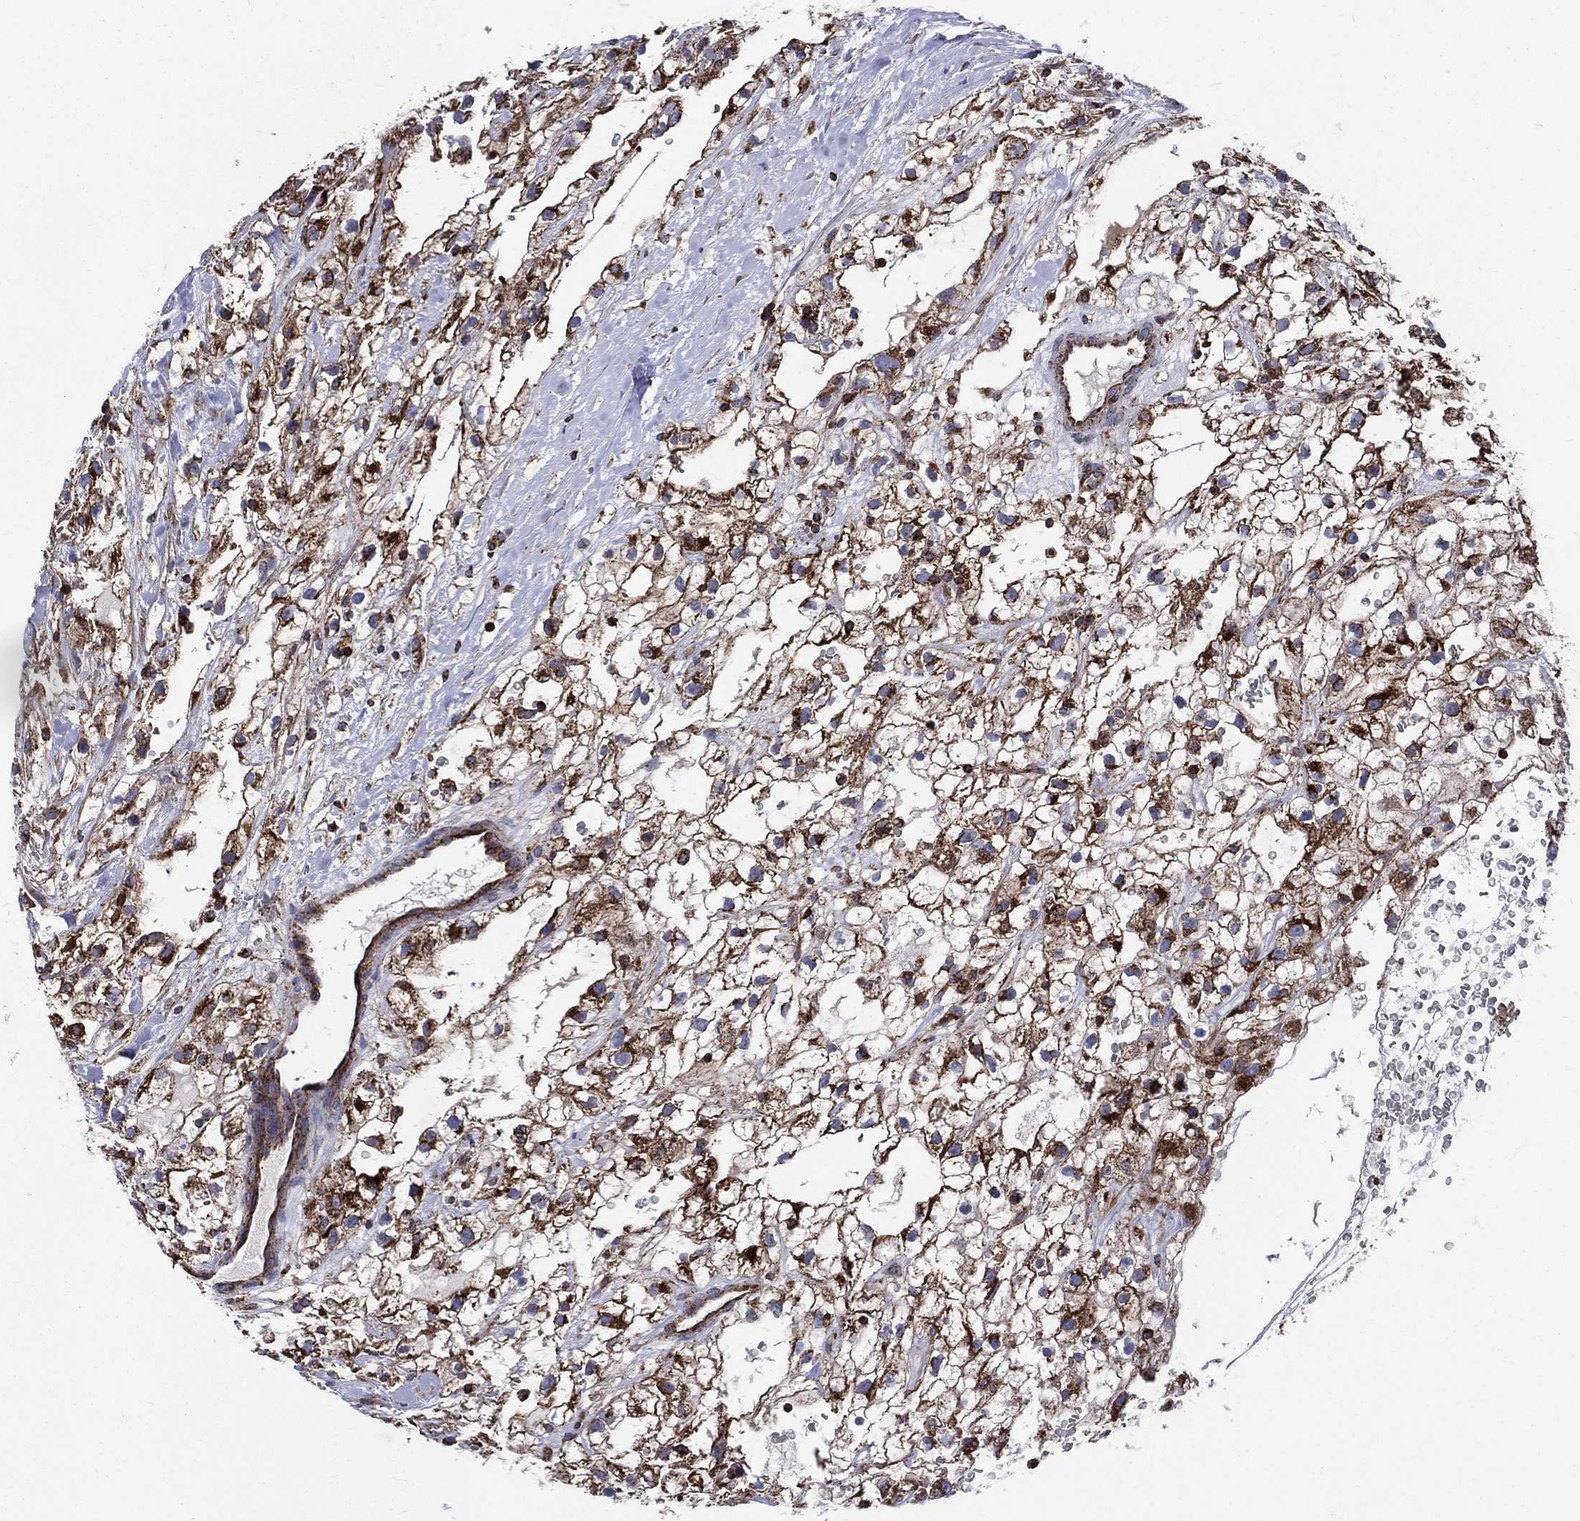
{"staining": {"intensity": "strong", "quantity": ">75%", "location": "cytoplasmic/membranous"}, "tissue": "renal cancer", "cell_type": "Tumor cells", "image_type": "cancer", "snomed": [{"axis": "morphology", "description": "Adenocarcinoma, NOS"}, {"axis": "topography", "description": "Kidney"}], "caption": "Immunohistochemical staining of adenocarcinoma (renal) reveals high levels of strong cytoplasmic/membranous protein expression in approximately >75% of tumor cells. The staining is performed using DAB (3,3'-diaminobenzidine) brown chromogen to label protein expression. The nuclei are counter-stained blue using hematoxylin.", "gene": "ANKRD37", "patient": {"sex": "male", "age": 59}}